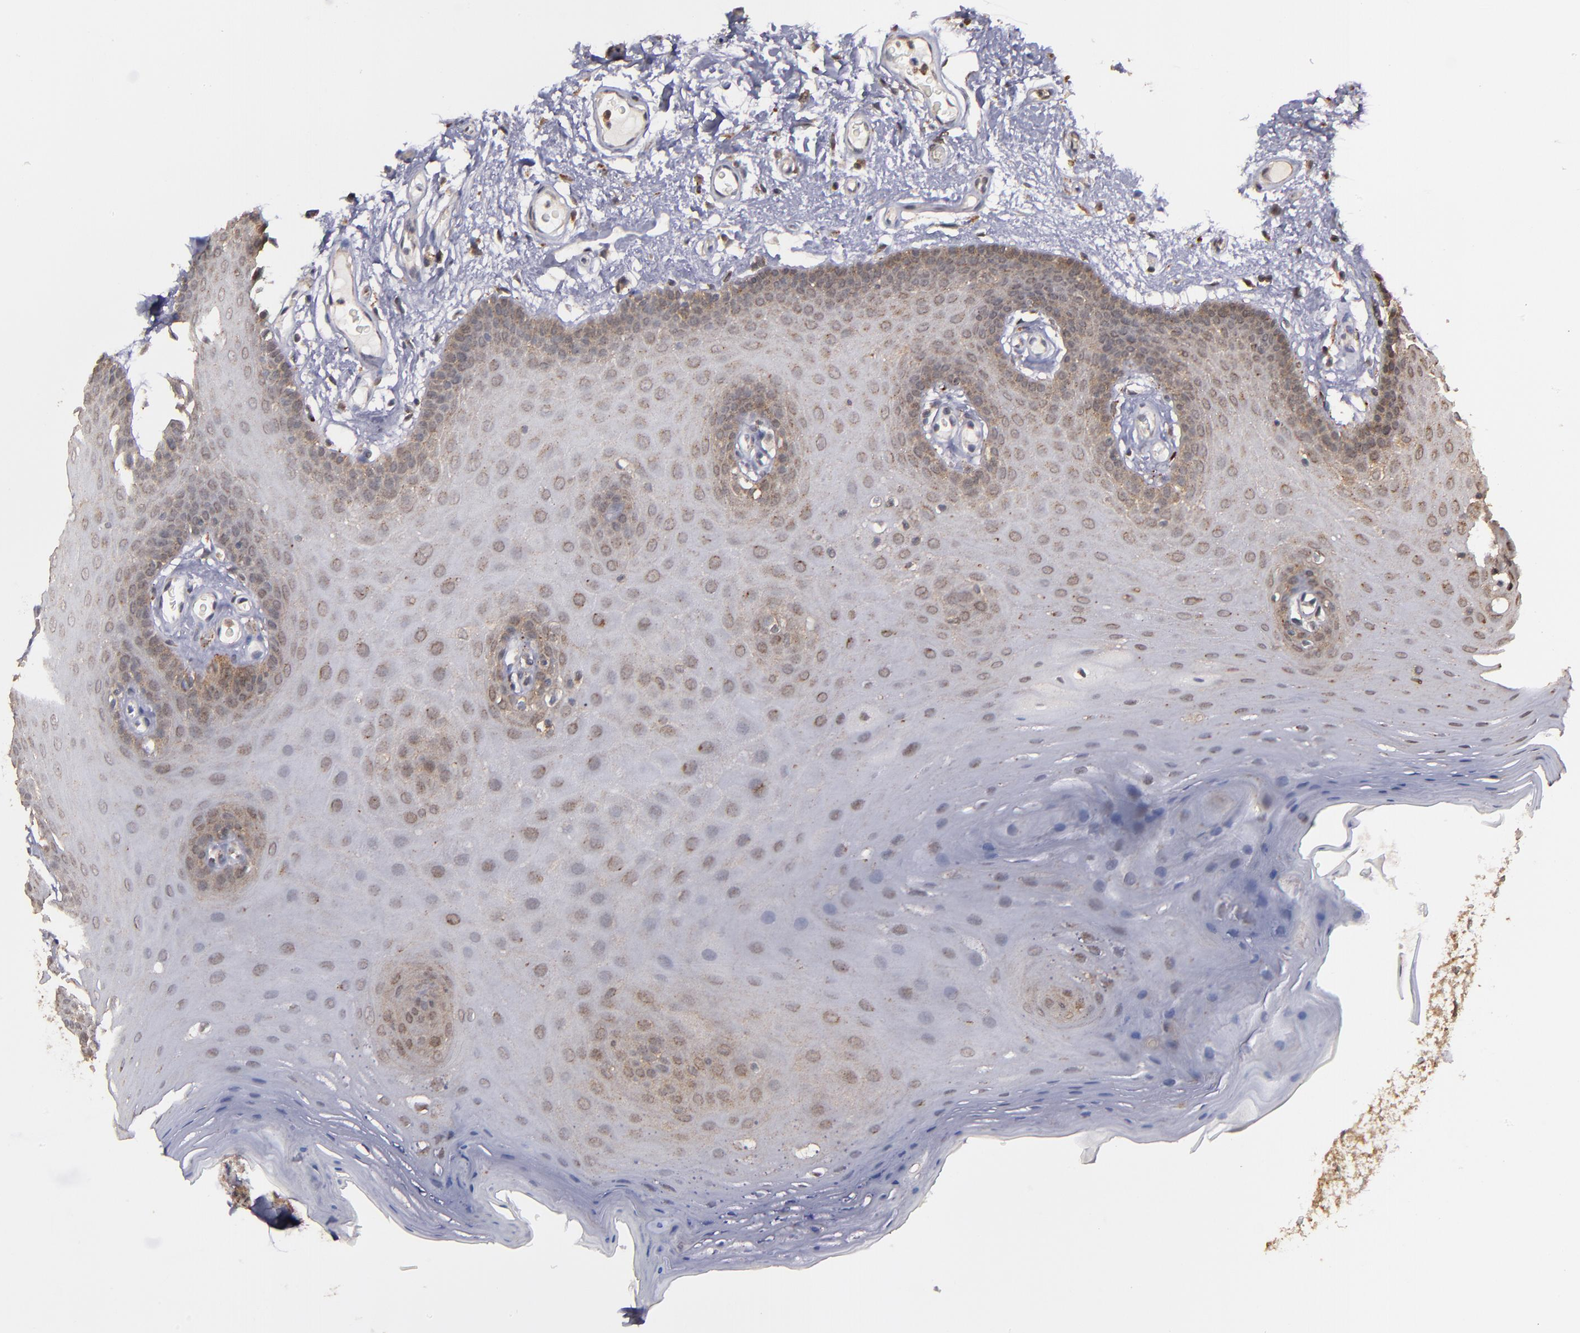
{"staining": {"intensity": "moderate", "quantity": "25%-75%", "location": "cytoplasmic/membranous,nuclear"}, "tissue": "oral mucosa", "cell_type": "Squamous epithelial cells", "image_type": "normal", "snomed": [{"axis": "morphology", "description": "Normal tissue, NOS"}, {"axis": "morphology", "description": "Squamous cell carcinoma, NOS"}, {"axis": "topography", "description": "Skeletal muscle"}, {"axis": "topography", "description": "Oral tissue"}, {"axis": "topography", "description": "Head-Neck"}], "caption": "Immunohistochemical staining of benign human oral mucosa exhibits medium levels of moderate cytoplasmic/membranous,nuclear positivity in about 25%-75% of squamous epithelial cells. (Stains: DAB in brown, nuclei in blue, Microscopy: brightfield microscopy at high magnification).", "gene": "SIPA1L1", "patient": {"sex": "male", "age": 71}}